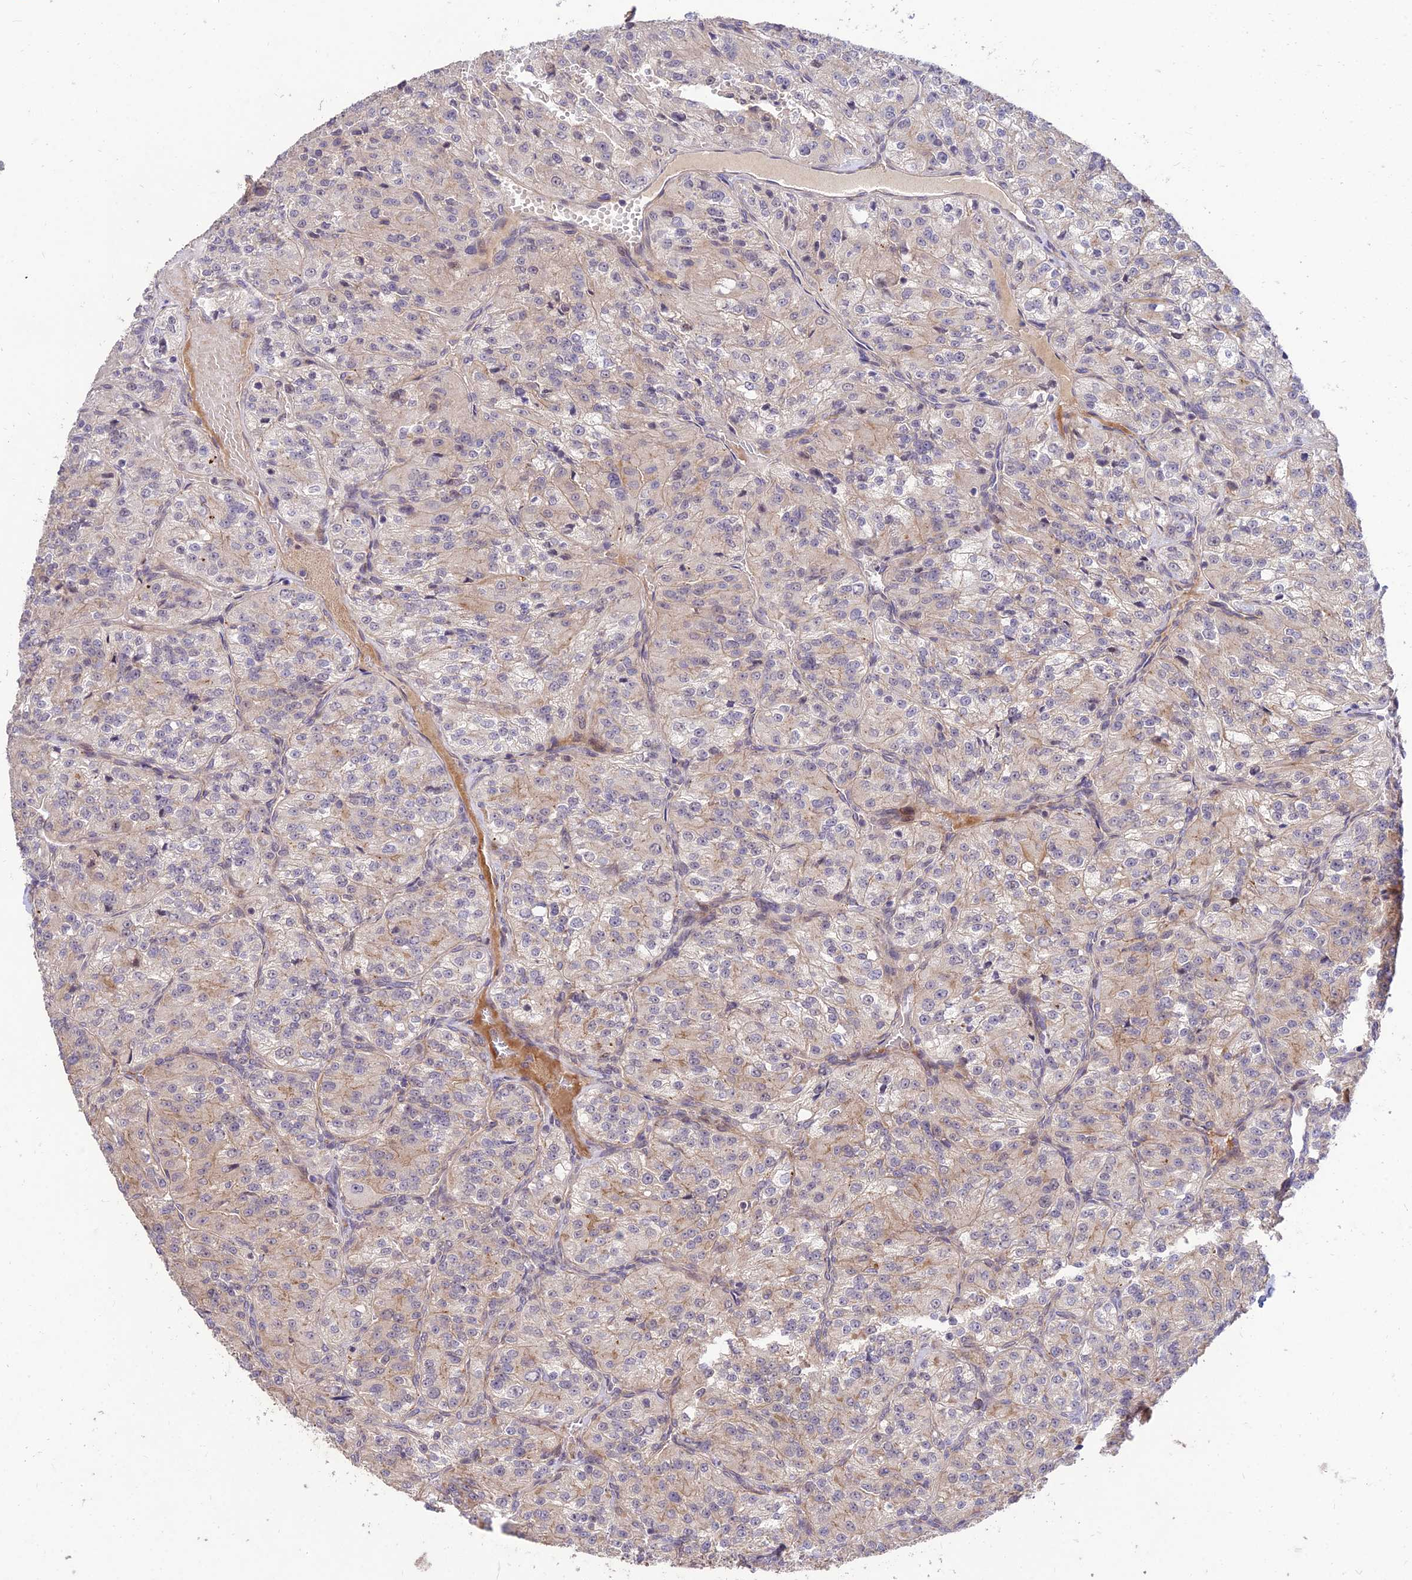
{"staining": {"intensity": "weak", "quantity": "25%-75%", "location": "cytoplasmic/membranous"}, "tissue": "renal cancer", "cell_type": "Tumor cells", "image_type": "cancer", "snomed": [{"axis": "morphology", "description": "Adenocarcinoma, NOS"}, {"axis": "topography", "description": "Kidney"}], "caption": "About 25%-75% of tumor cells in renal cancer exhibit weak cytoplasmic/membranous protein expression as visualized by brown immunohistochemical staining.", "gene": "ZNF85", "patient": {"sex": "female", "age": 63}}